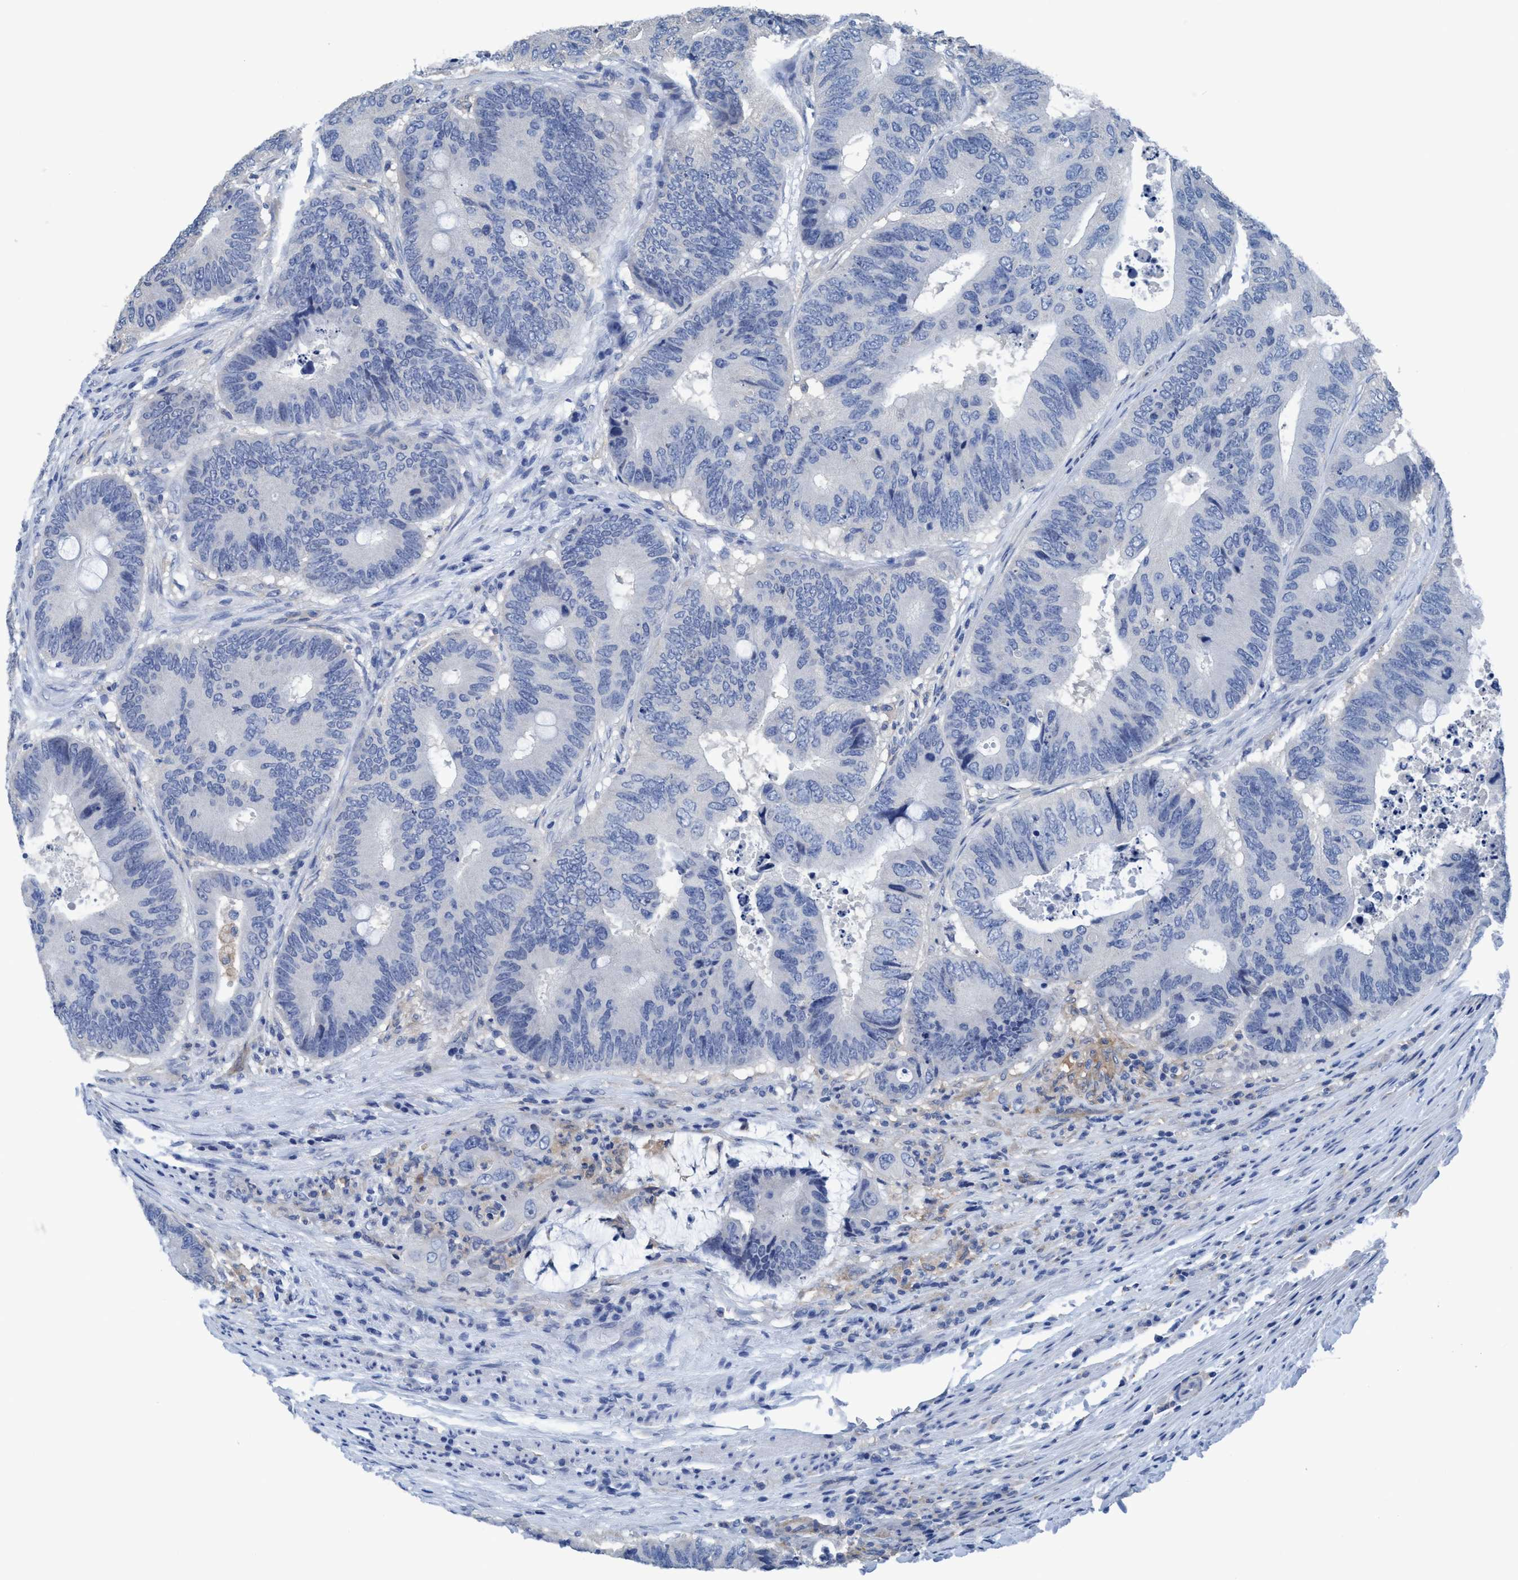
{"staining": {"intensity": "negative", "quantity": "none", "location": "none"}, "tissue": "colorectal cancer", "cell_type": "Tumor cells", "image_type": "cancer", "snomed": [{"axis": "morphology", "description": "Adenocarcinoma, NOS"}, {"axis": "topography", "description": "Colon"}], "caption": "Immunohistochemistry of colorectal cancer (adenocarcinoma) shows no positivity in tumor cells.", "gene": "DNAI1", "patient": {"sex": "male", "age": 71}}